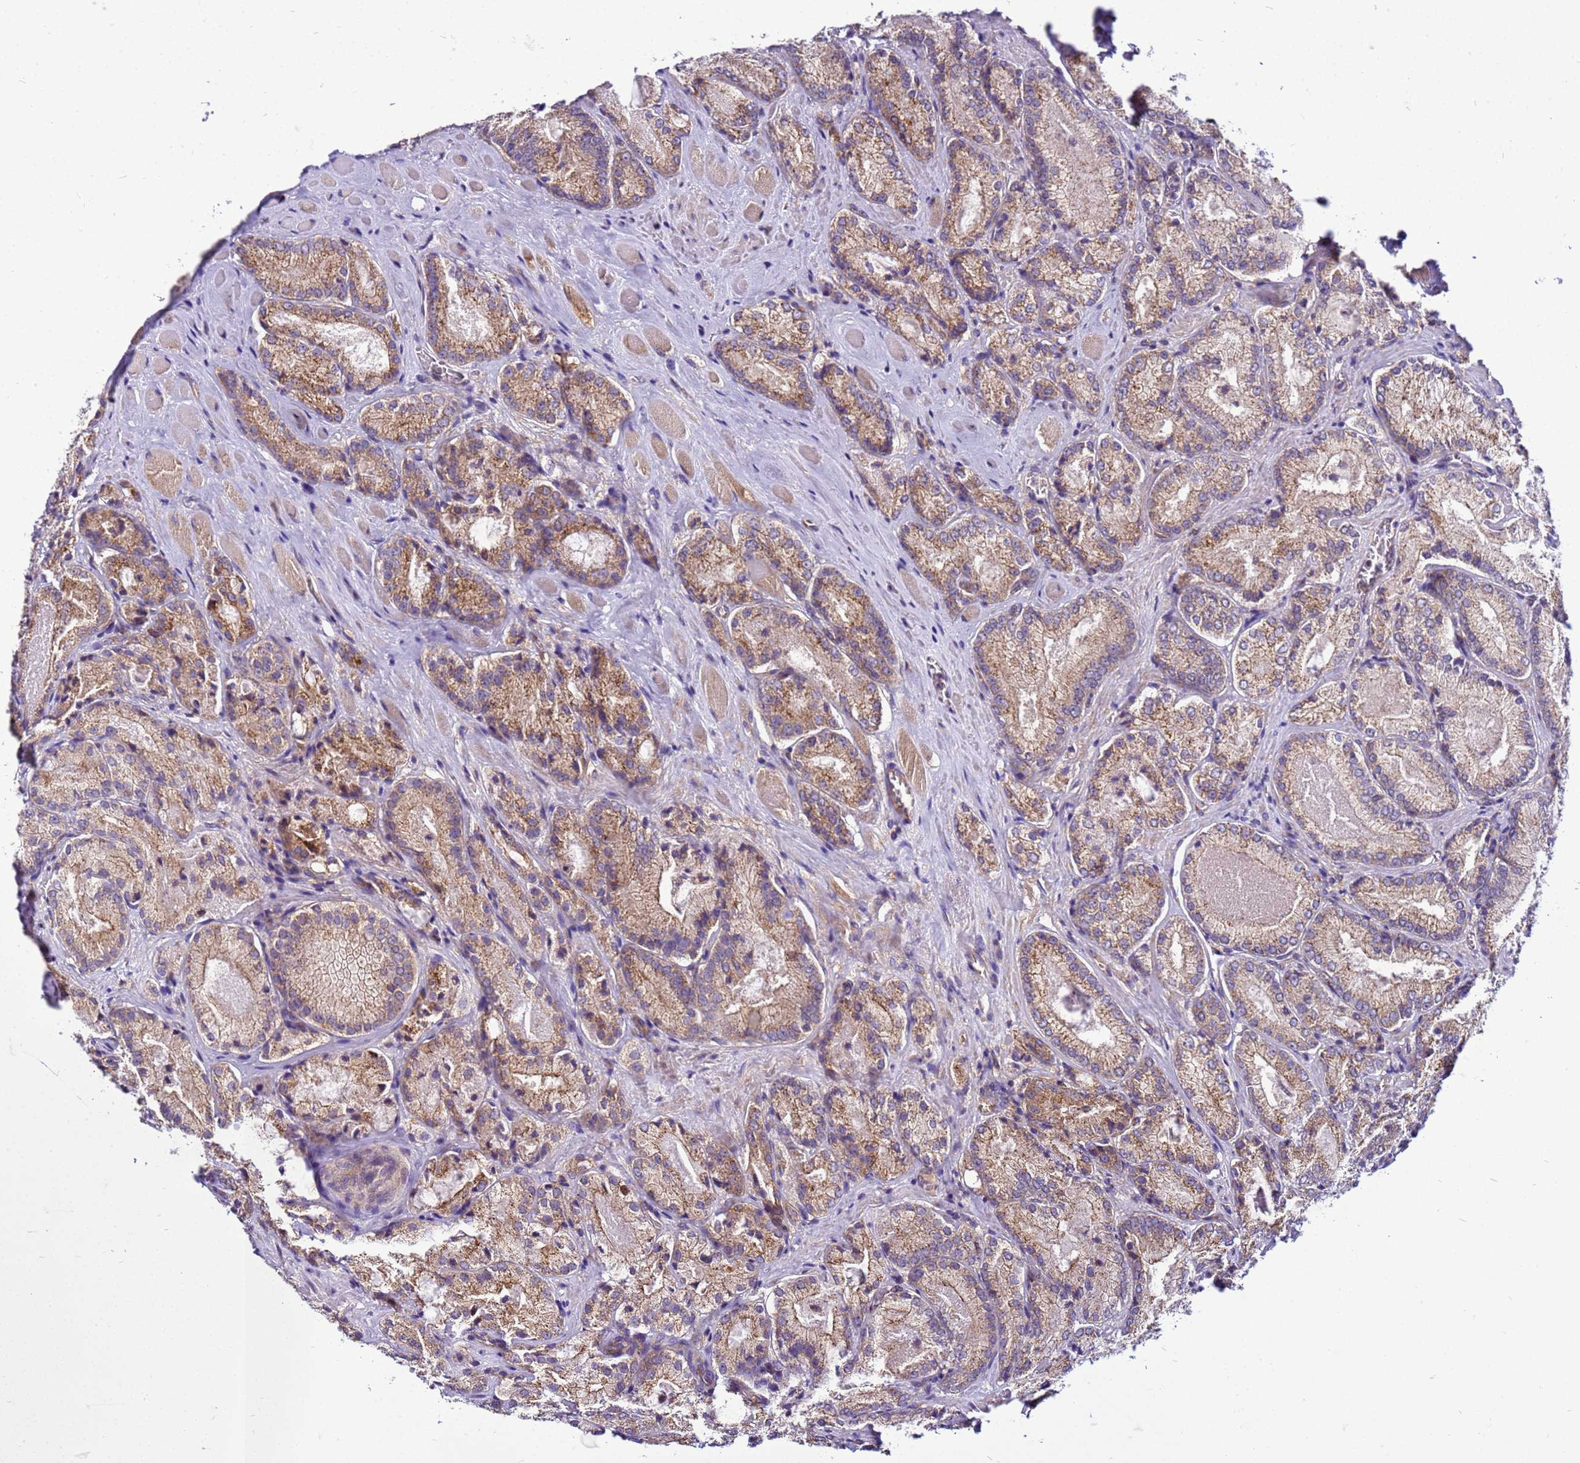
{"staining": {"intensity": "moderate", "quantity": ">75%", "location": "cytoplasmic/membranous"}, "tissue": "prostate cancer", "cell_type": "Tumor cells", "image_type": "cancer", "snomed": [{"axis": "morphology", "description": "Adenocarcinoma, Low grade"}, {"axis": "topography", "description": "Prostate"}], "caption": "Immunohistochemical staining of prostate cancer (low-grade adenocarcinoma) shows medium levels of moderate cytoplasmic/membranous positivity in about >75% of tumor cells. Nuclei are stained in blue.", "gene": "PKD1", "patient": {"sex": "male", "age": 74}}